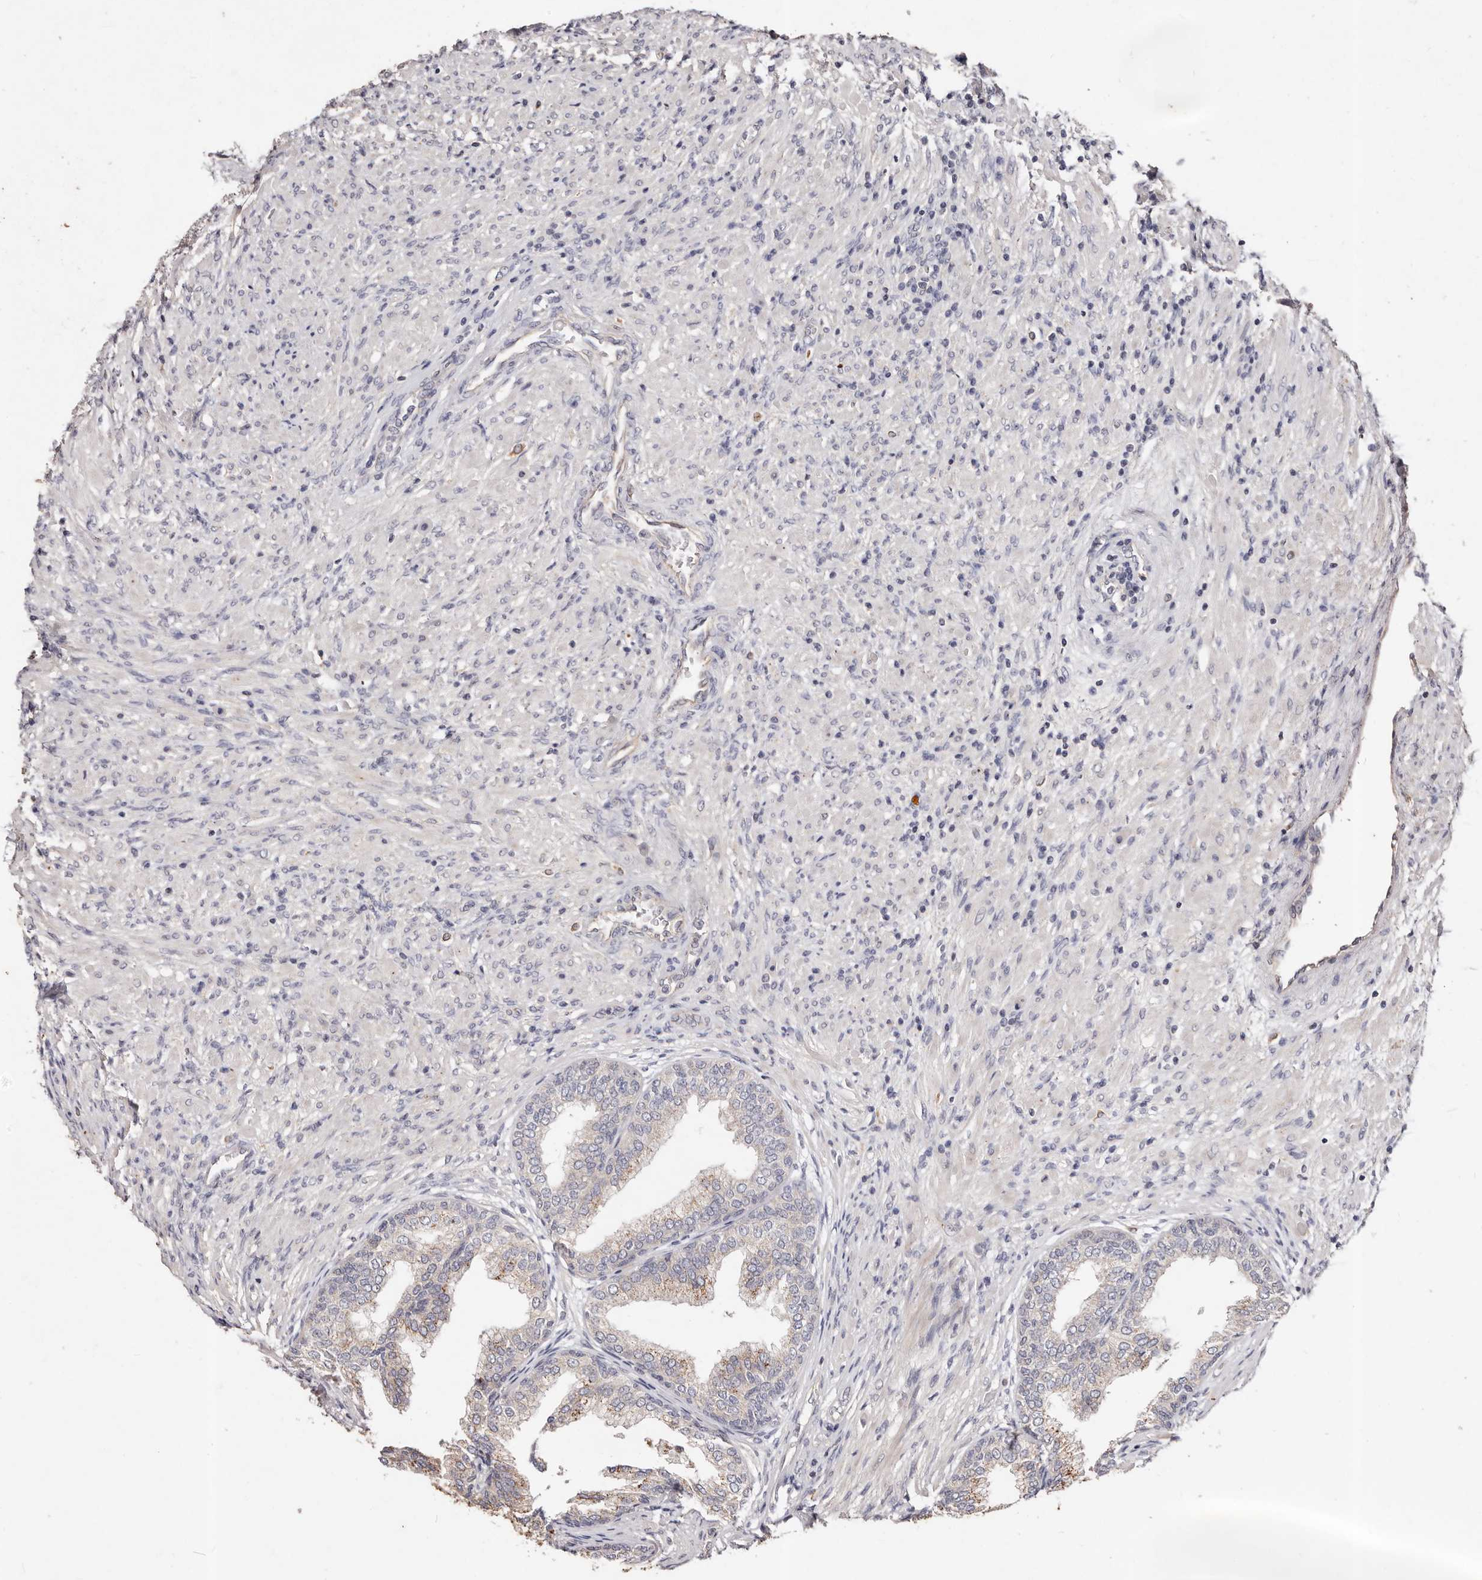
{"staining": {"intensity": "moderate", "quantity": "<25%", "location": "cytoplasmic/membranous"}, "tissue": "prostate", "cell_type": "Glandular cells", "image_type": "normal", "snomed": [{"axis": "morphology", "description": "Normal tissue, NOS"}, {"axis": "topography", "description": "Prostate"}], "caption": "Protein expression analysis of normal prostate demonstrates moderate cytoplasmic/membranous expression in about <25% of glandular cells.", "gene": "THBS3", "patient": {"sex": "male", "age": 76}}